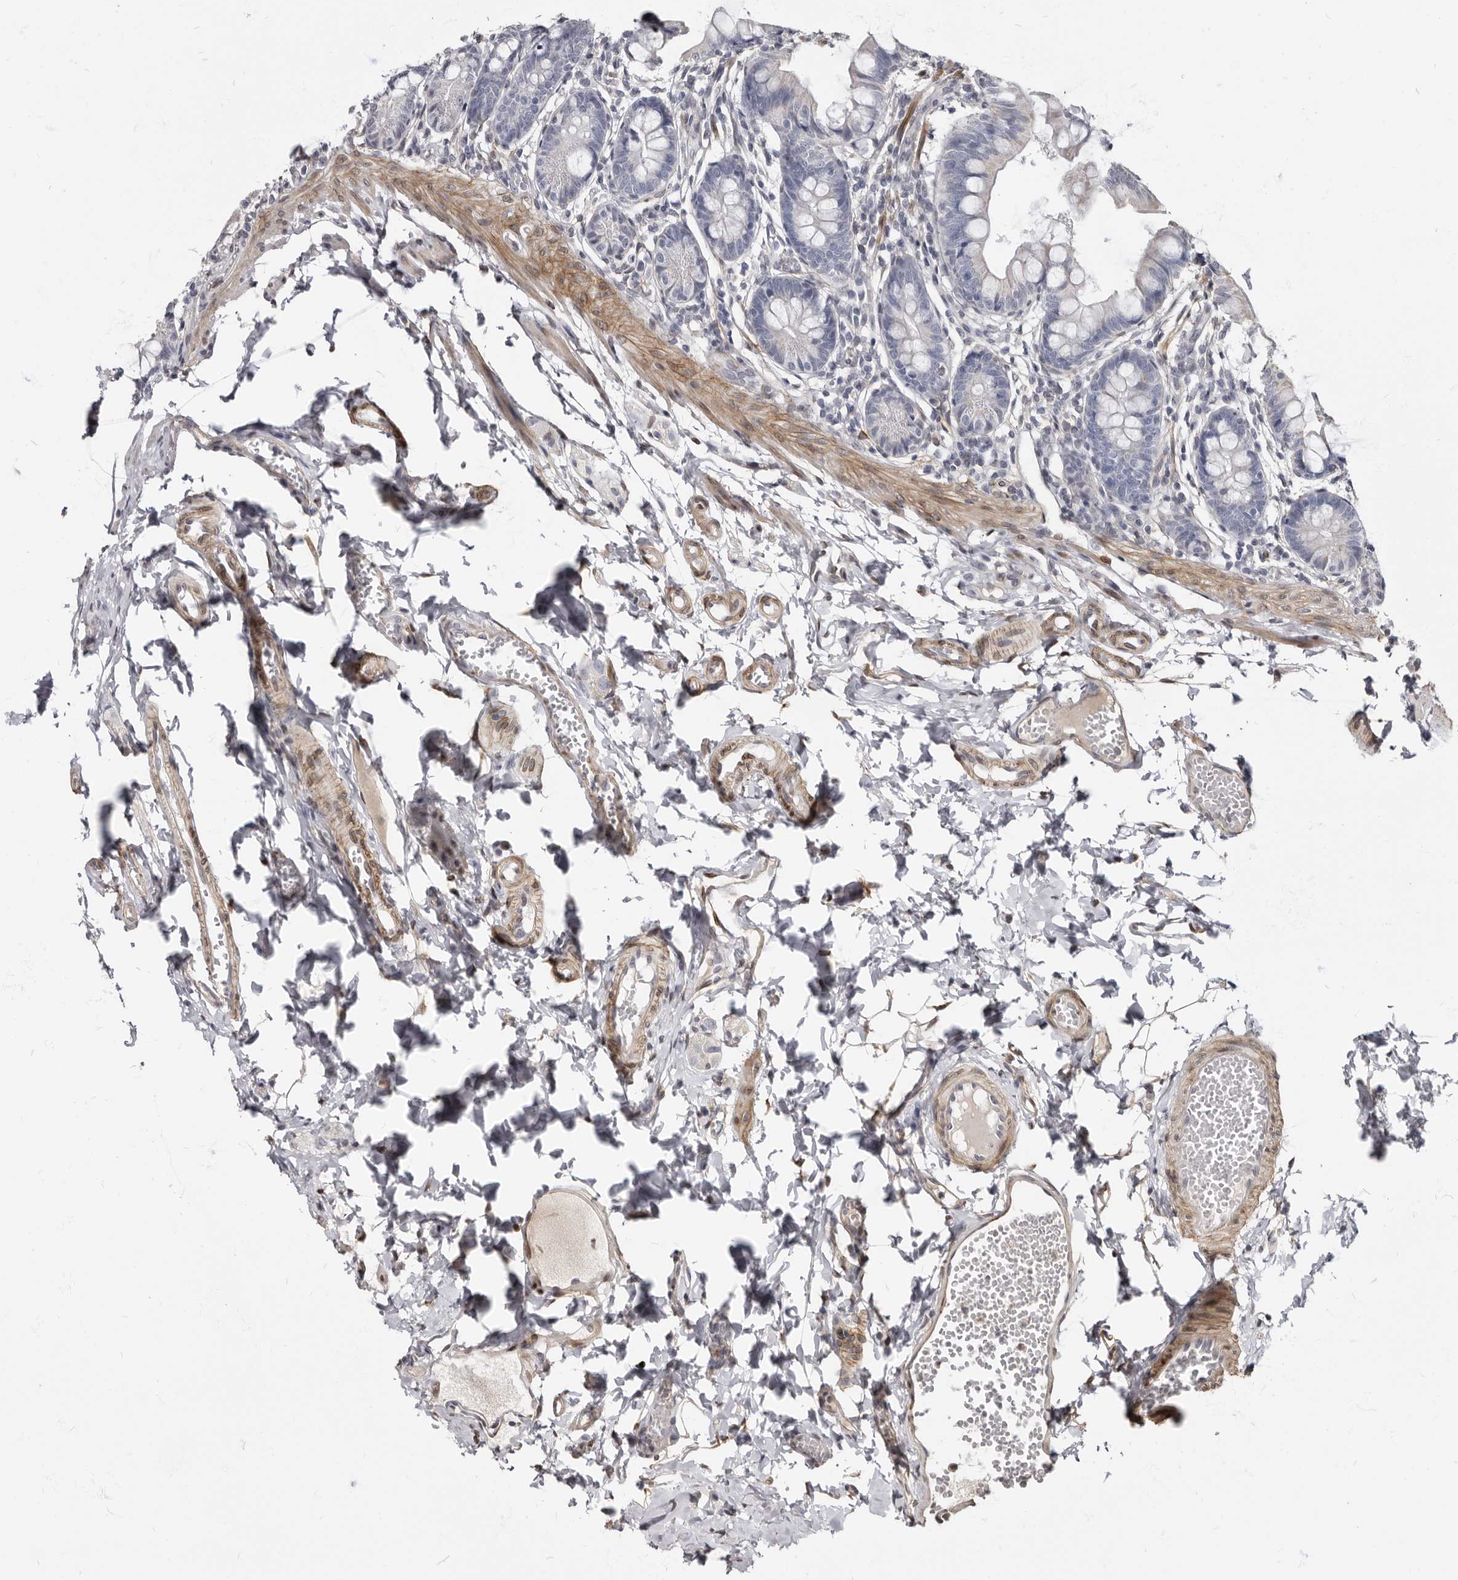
{"staining": {"intensity": "weak", "quantity": "<25%", "location": "cytoplasmic/membranous"}, "tissue": "small intestine", "cell_type": "Glandular cells", "image_type": "normal", "snomed": [{"axis": "morphology", "description": "Normal tissue, NOS"}, {"axis": "topography", "description": "Small intestine"}], "caption": "Protein analysis of unremarkable small intestine shows no significant expression in glandular cells.", "gene": "MRGPRF", "patient": {"sex": "male", "age": 7}}